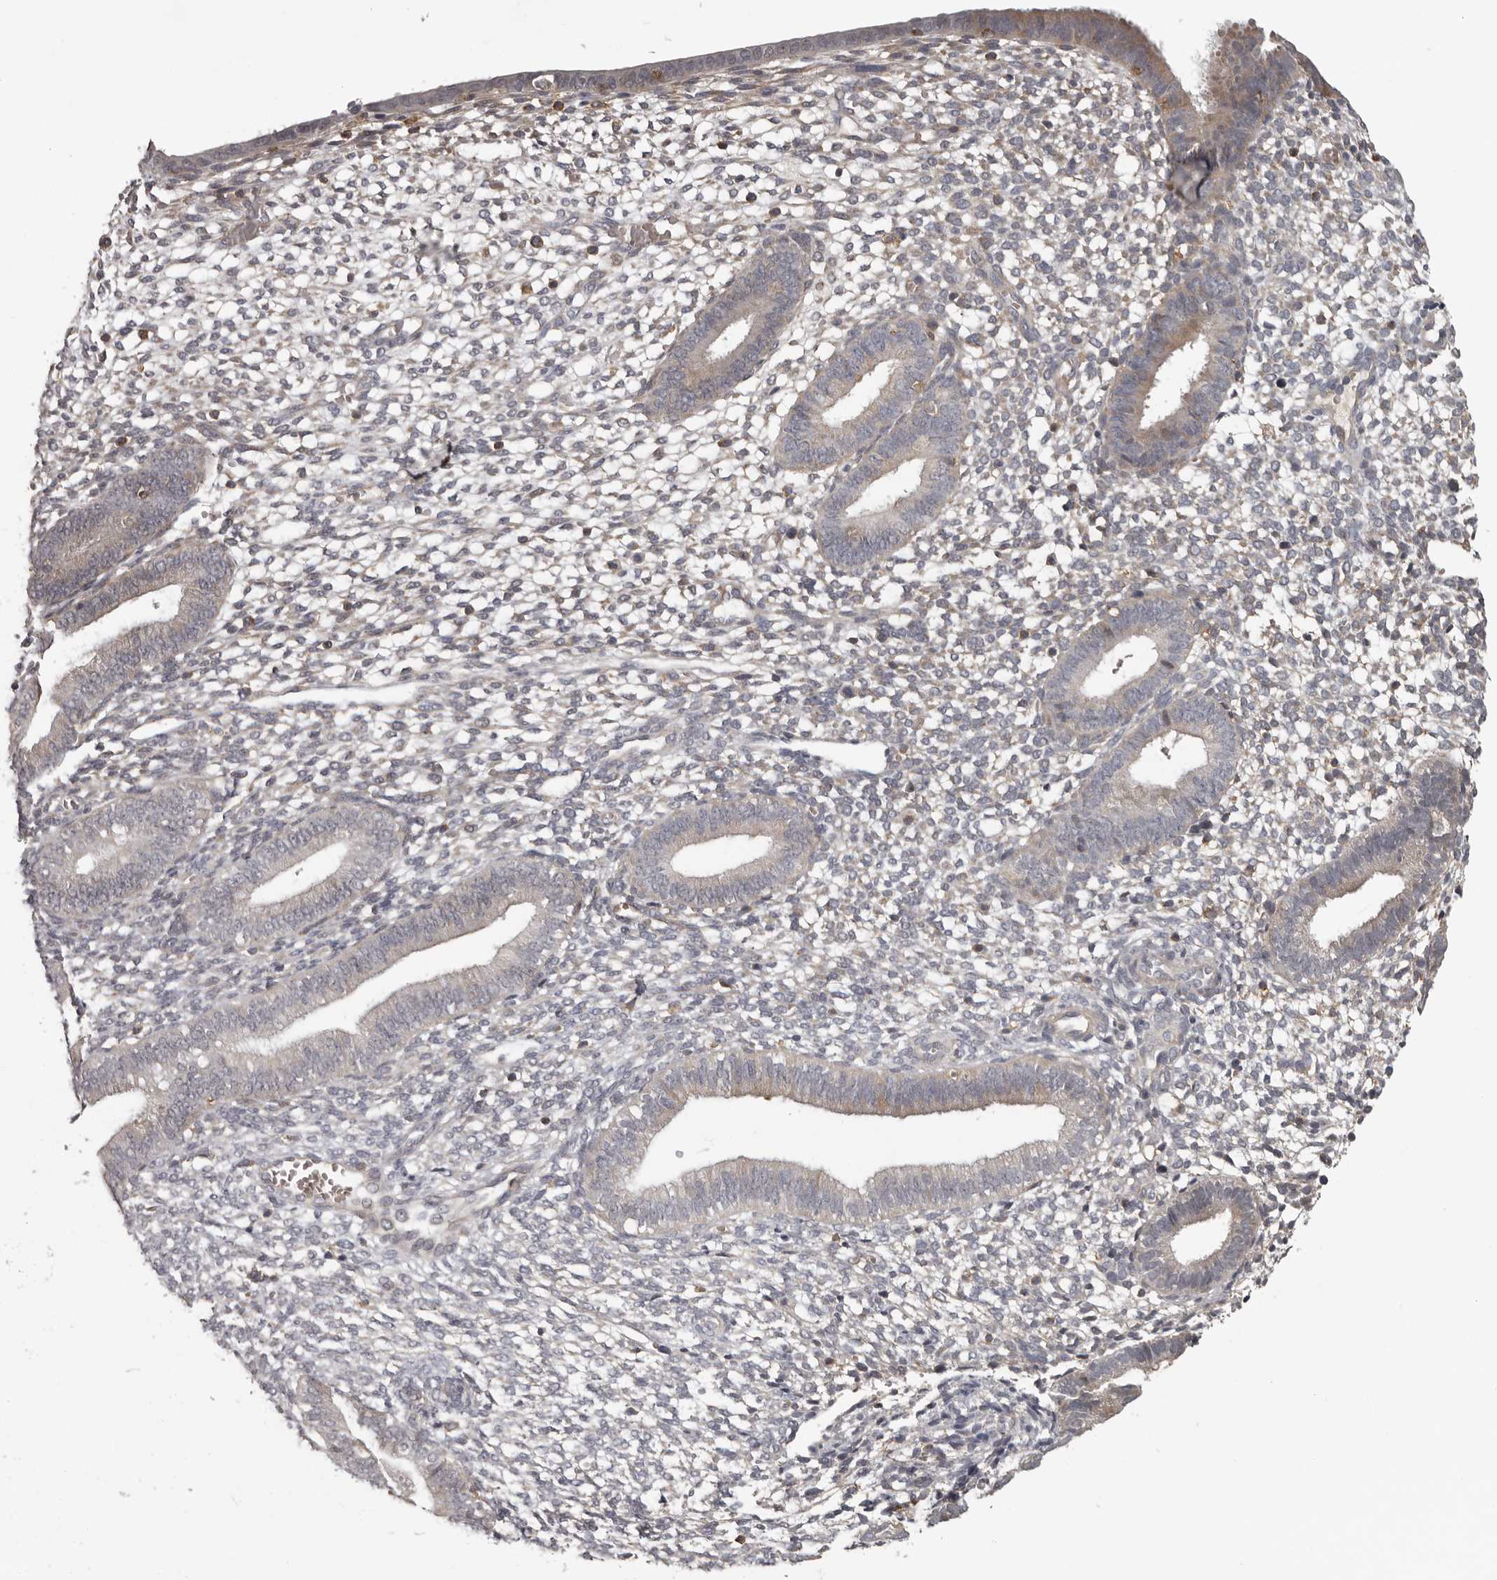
{"staining": {"intensity": "weak", "quantity": "<25%", "location": "cytoplasmic/membranous"}, "tissue": "endometrium", "cell_type": "Cells in endometrial stroma", "image_type": "normal", "snomed": [{"axis": "morphology", "description": "Normal tissue, NOS"}, {"axis": "topography", "description": "Endometrium"}], "caption": "This is a histopathology image of immunohistochemistry (IHC) staining of benign endometrium, which shows no positivity in cells in endometrial stroma.", "gene": "ANKRD44", "patient": {"sex": "female", "age": 46}}